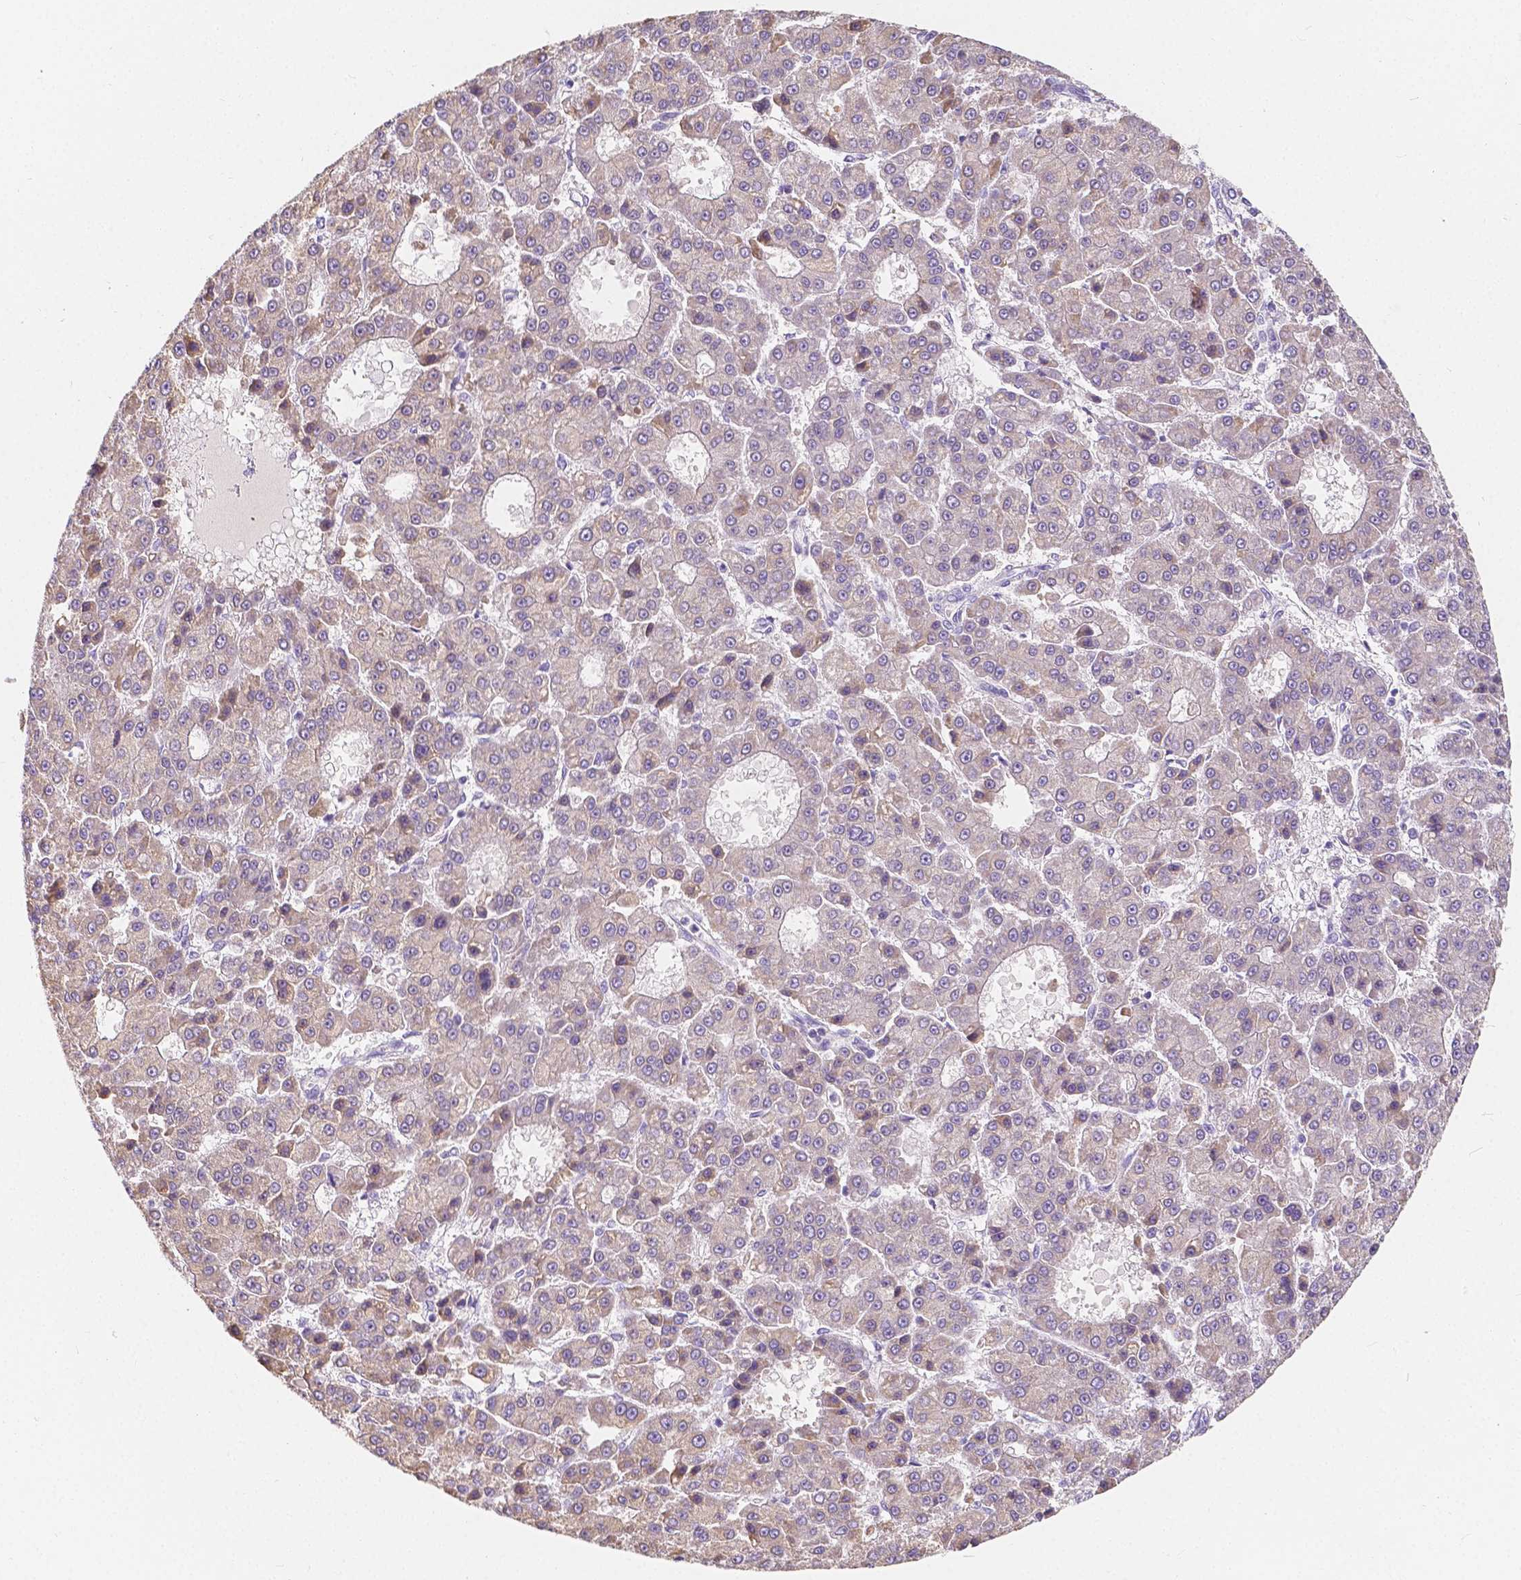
{"staining": {"intensity": "weak", "quantity": "25%-75%", "location": "cytoplasmic/membranous"}, "tissue": "liver cancer", "cell_type": "Tumor cells", "image_type": "cancer", "snomed": [{"axis": "morphology", "description": "Carcinoma, Hepatocellular, NOS"}, {"axis": "topography", "description": "Liver"}], "caption": "Weak cytoplasmic/membranous expression for a protein is appreciated in about 25%-75% of tumor cells of liver cancer using immunohistochemistry (IHC).", "gene": "RNF186", "patient": {"sex": "male", "age": 70}}